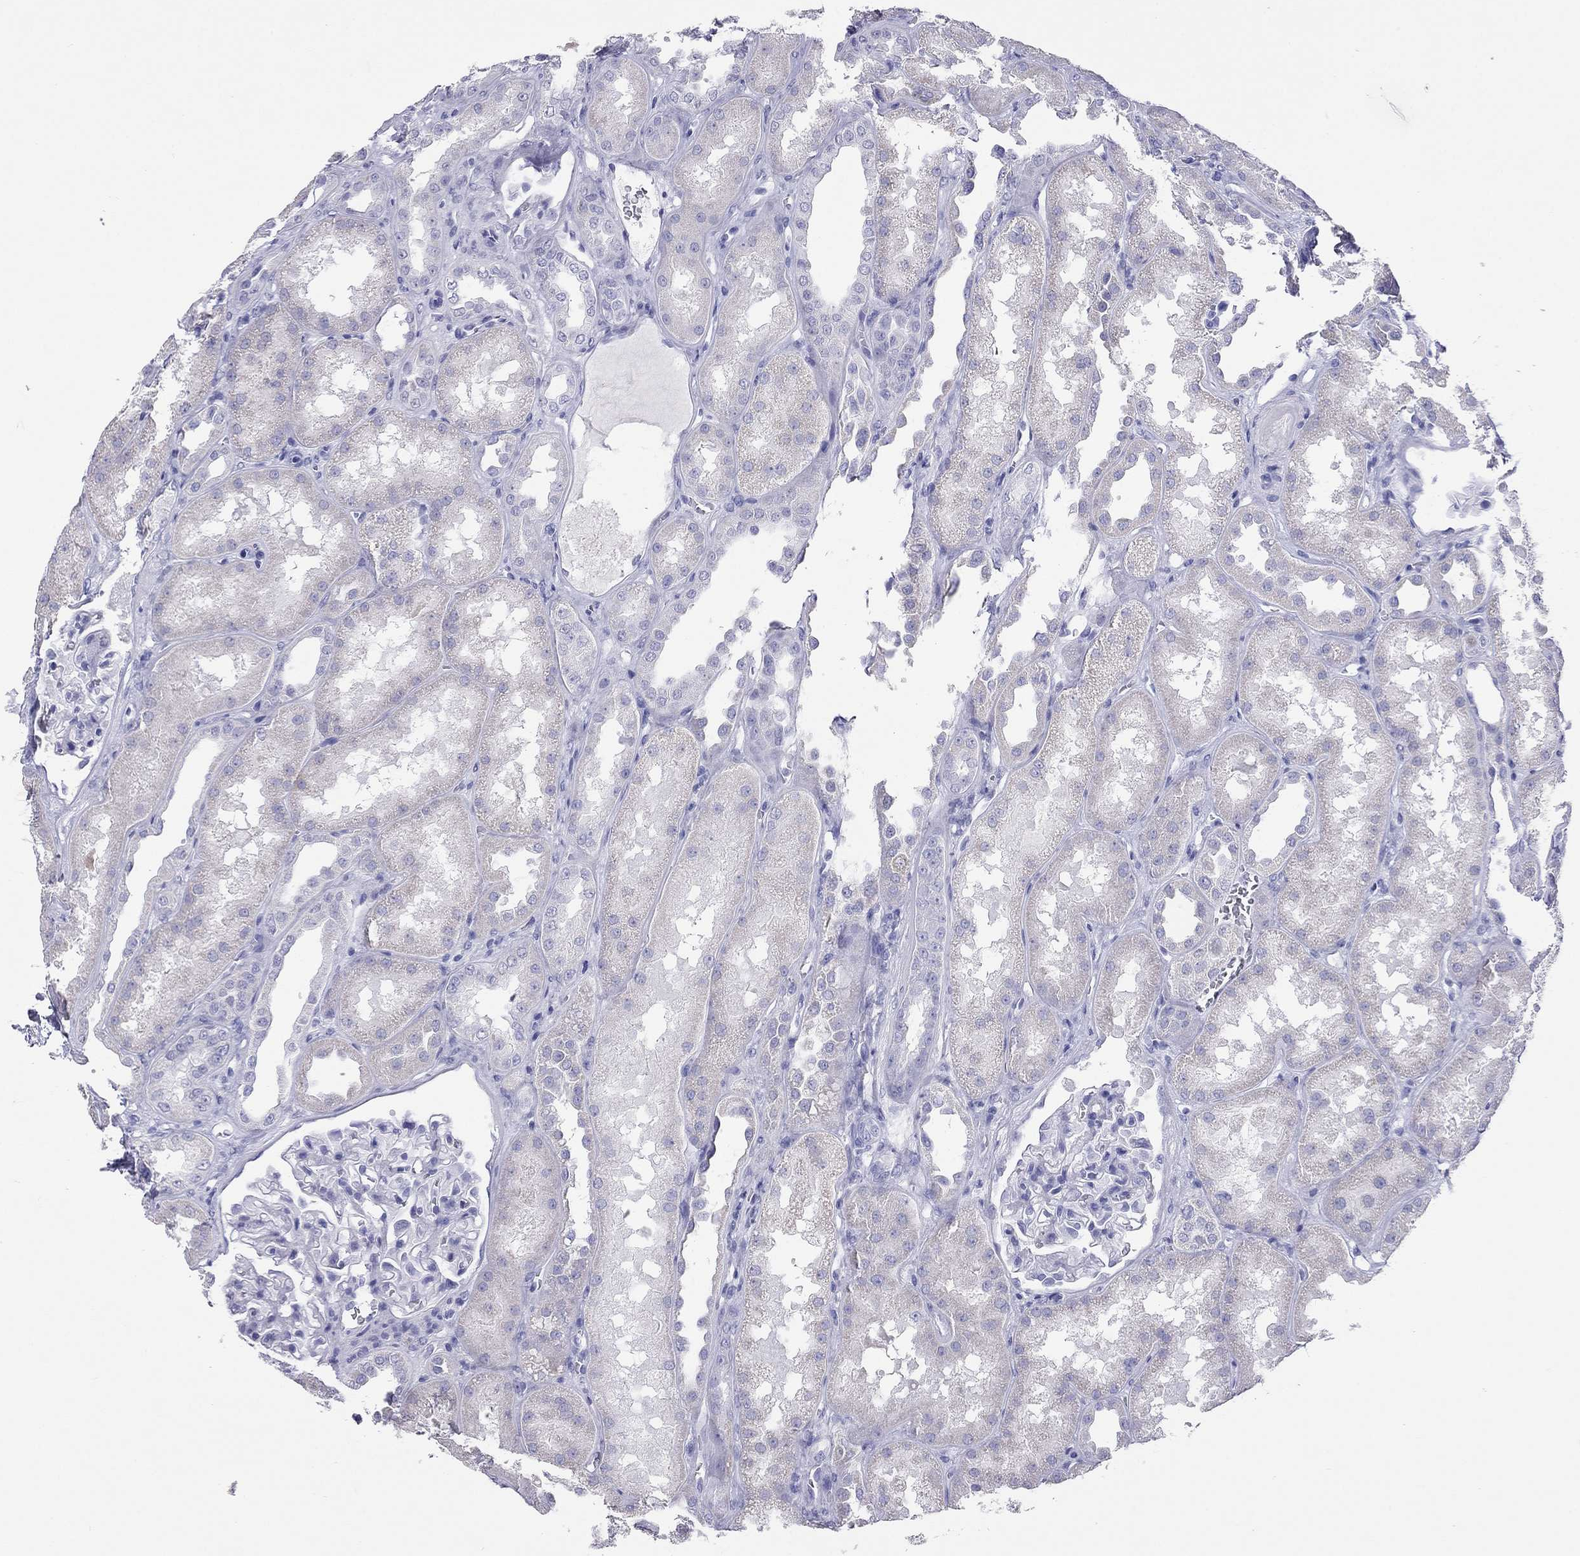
{"staining": {"intensity": "negative", "quantity": "none", "location": "none"}, "tissue": "kidney", "cell_type": "Cells in glomeruli", "image_type": "normal", "snomed": [{"axis": "morphology", "description": "Normal tissue, NOS"}, {"axis": "topography", "description": "Kidney"}], "caption": "Immunohistochemistry (IHC) image of unremarkable kidney: human kidney stained with DAB demonstrates no significant protein expression in cells in glomeruli. Nuclei are stained in blue.", "gene": "DPY19L2", "patient": {"sex": "male", "age": 61}}